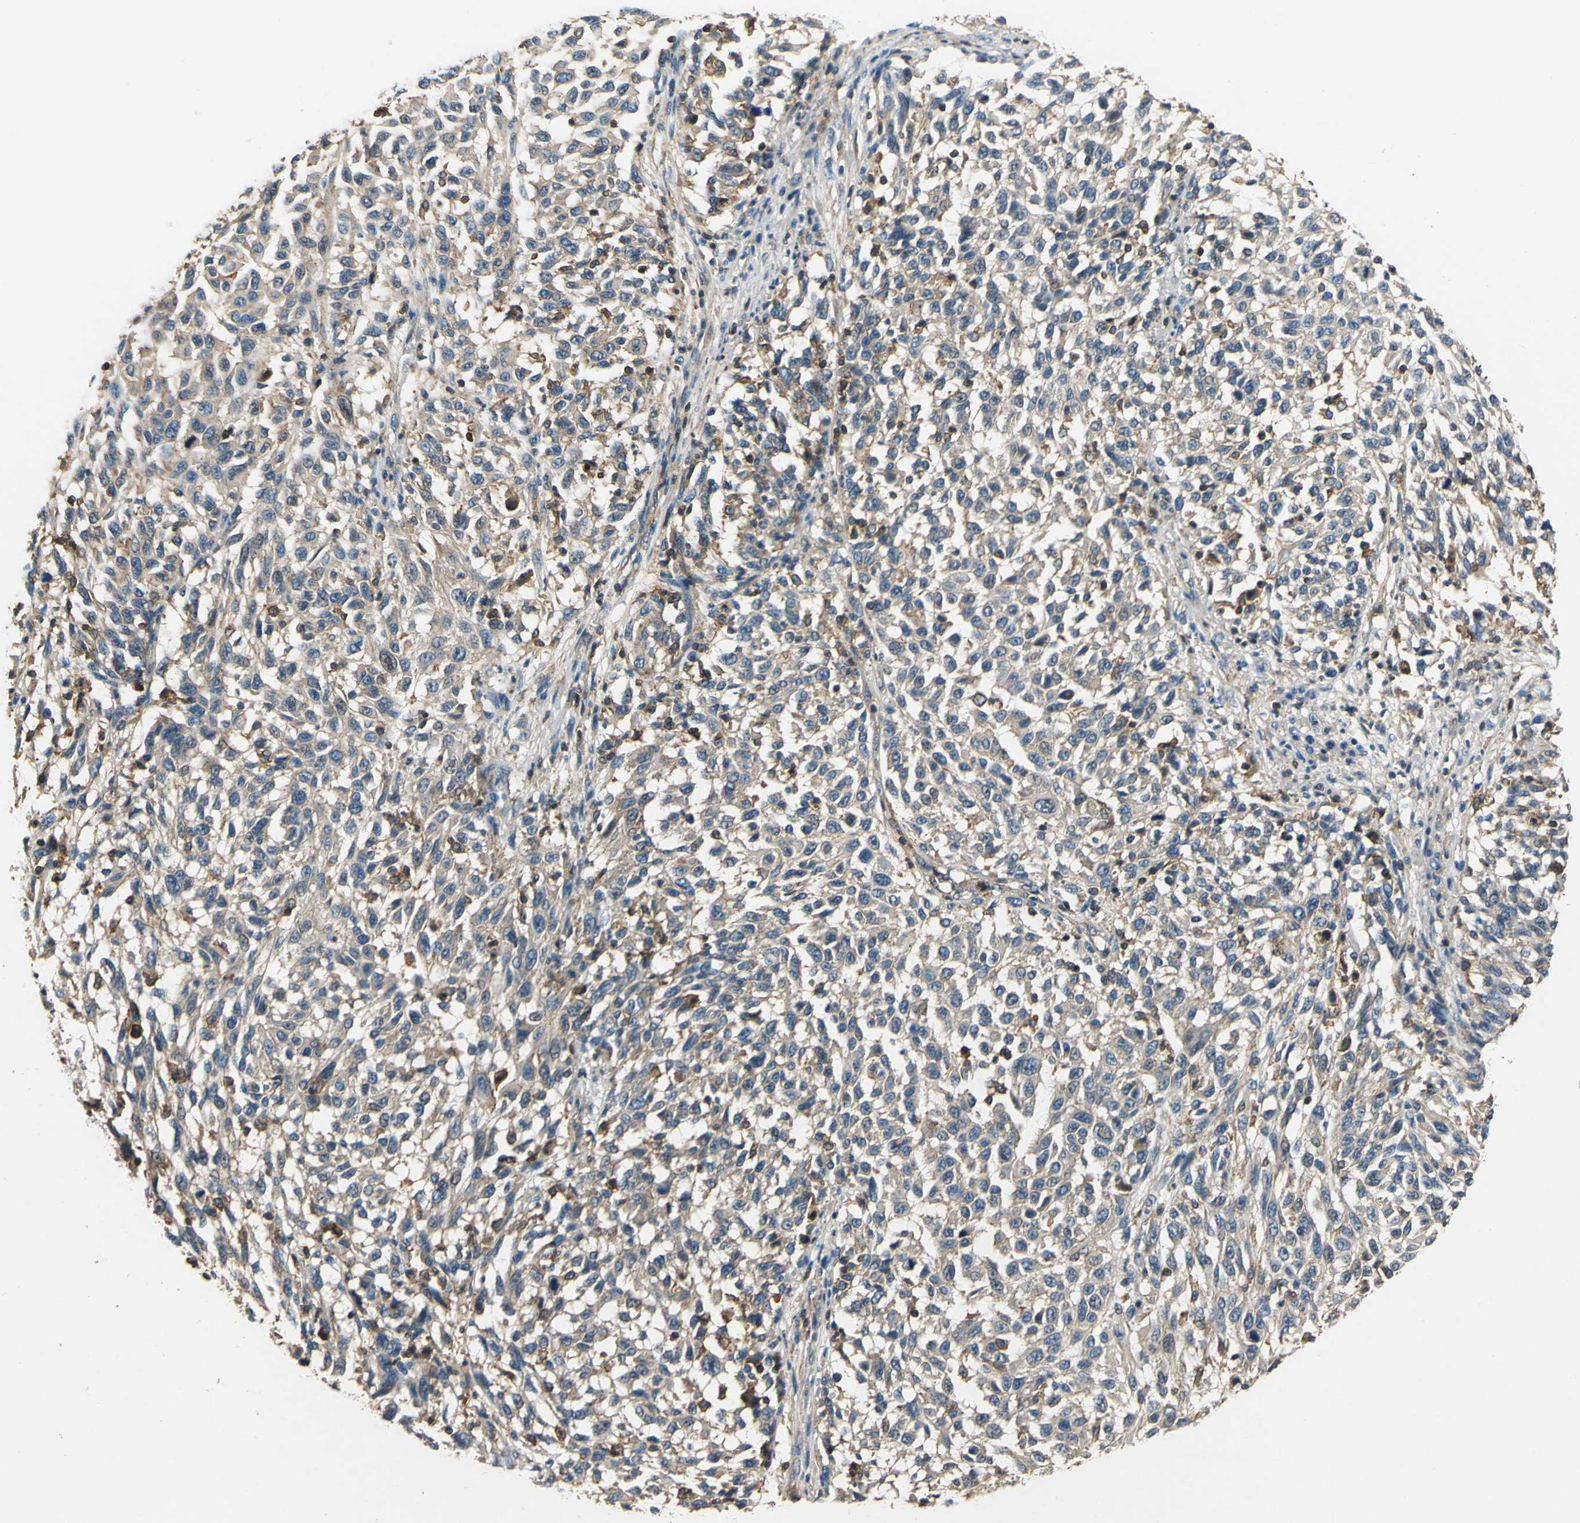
{"staining": {"intensity": "weak", "quantity": ">75%", "location": "cytoplasmic/membranous"}, "tissue": "melanoma", "cell_type": "Tumor cells", "image_type": "cancer", "snomed": [{"axis": "morphology", "description": "Malignant melanoma, Metastatic site"}, {"axis": "topography", "description": "Lymph node"}], "caption": "Approximately >75% of tumor cells in human melanoma display weak cytoplasmic/membranous protein staining as visualized by brown immunohistochemical staining.", "gene": "DDX3Y", "patient": {"sex": "male", "age": 61}}